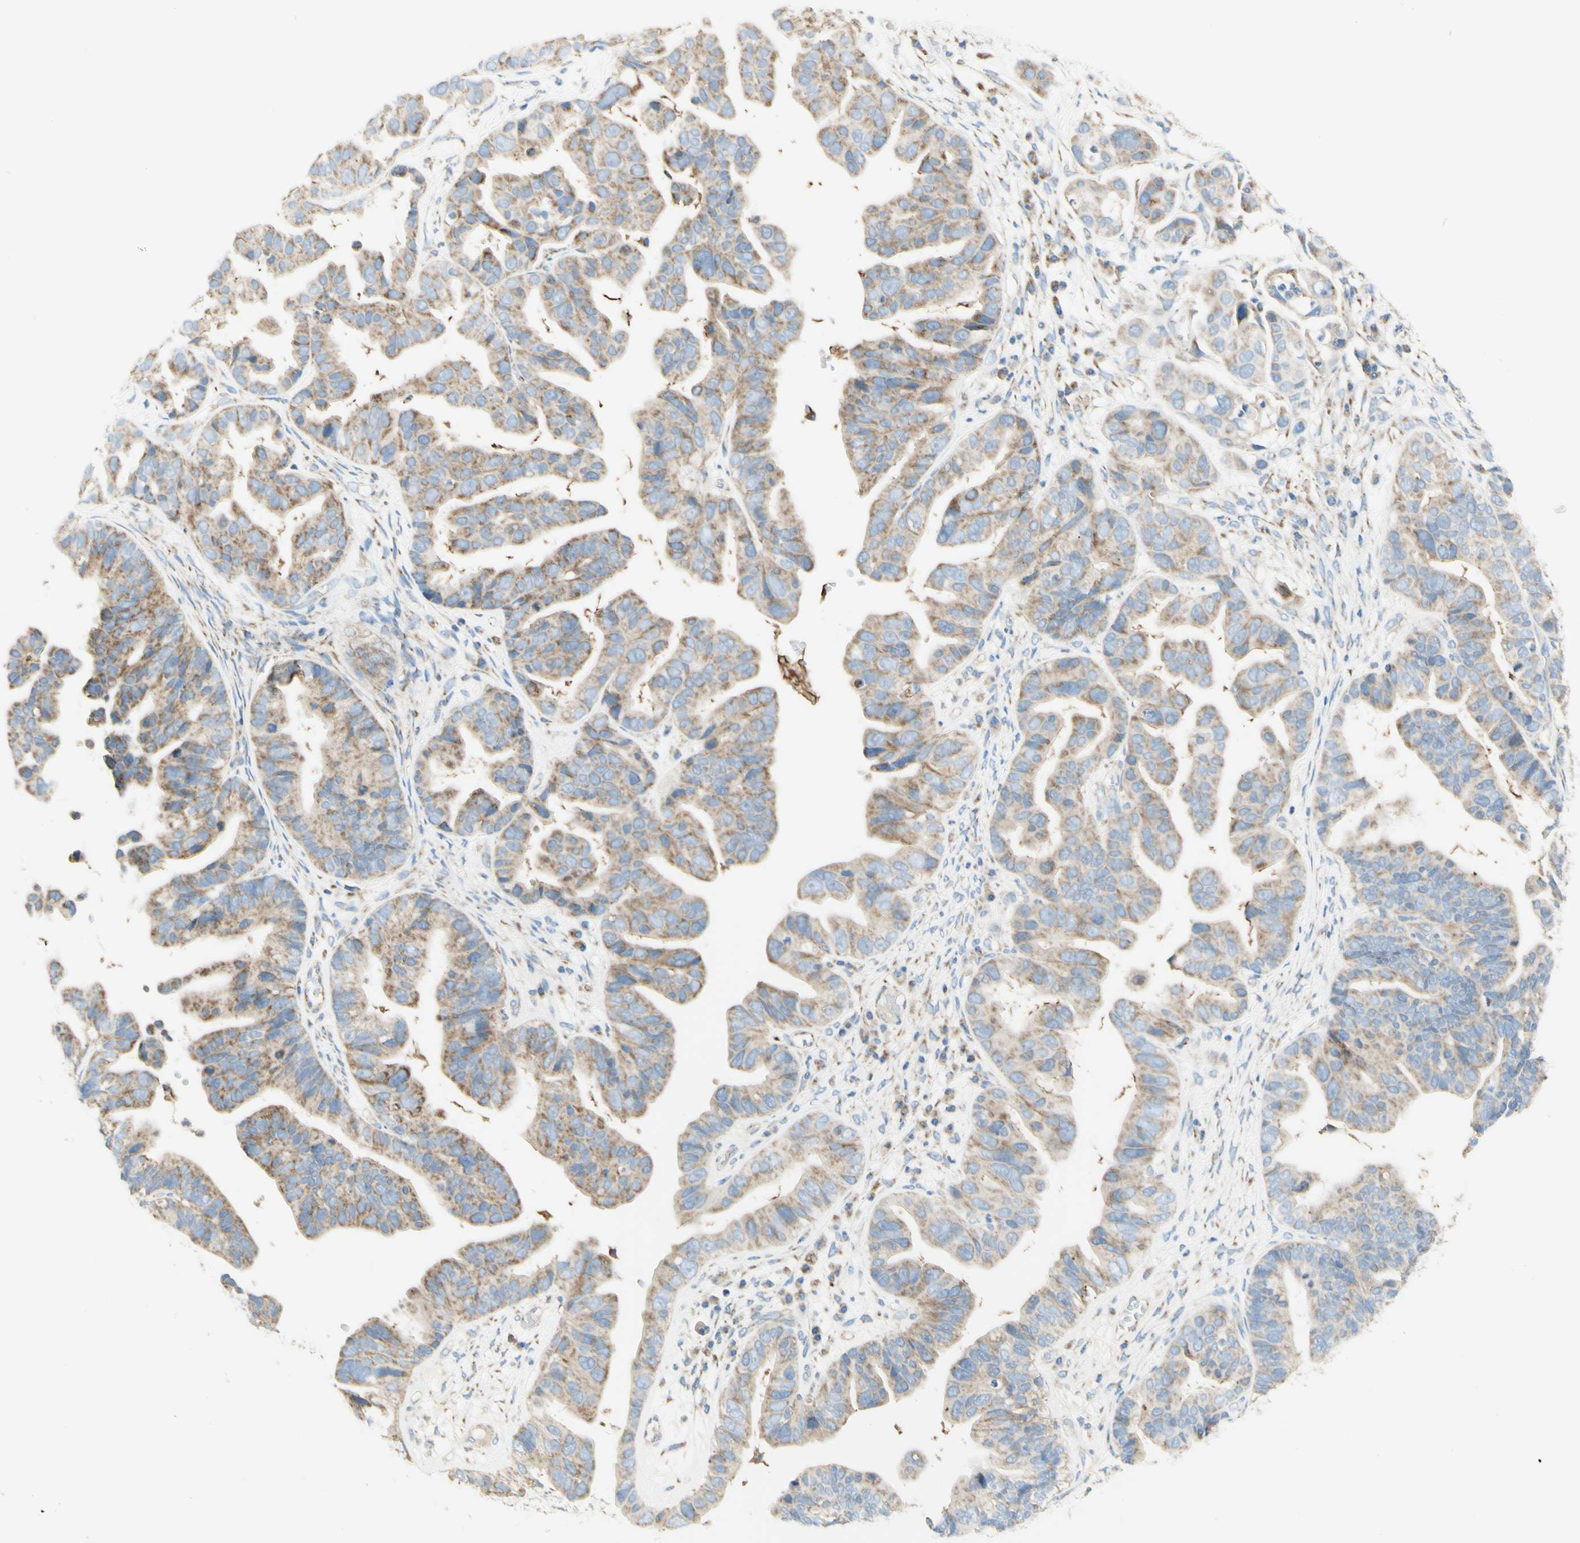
{"staining": {"intensity": "moderate", "quantity": ">75%", "location": "cytoplasmic/membranous"}, "tissue": "ovarian cancer", "cell_type": "Tumor cells", "image_type": "cancer", "snomed": [{"axis": "morphology", "description": "Cystadenocarcinoma, serous, NOS"}, {"axis": "topography", "description": "Ovary"}], "caption": "Brown immunohistochemical staining in human ovarian cancer reveals moderate cytoplasmic/membranous staining in about >75% of tumor cells.", "gene": "ARMC10", "patient": {"sex": "female", "age": 56}}